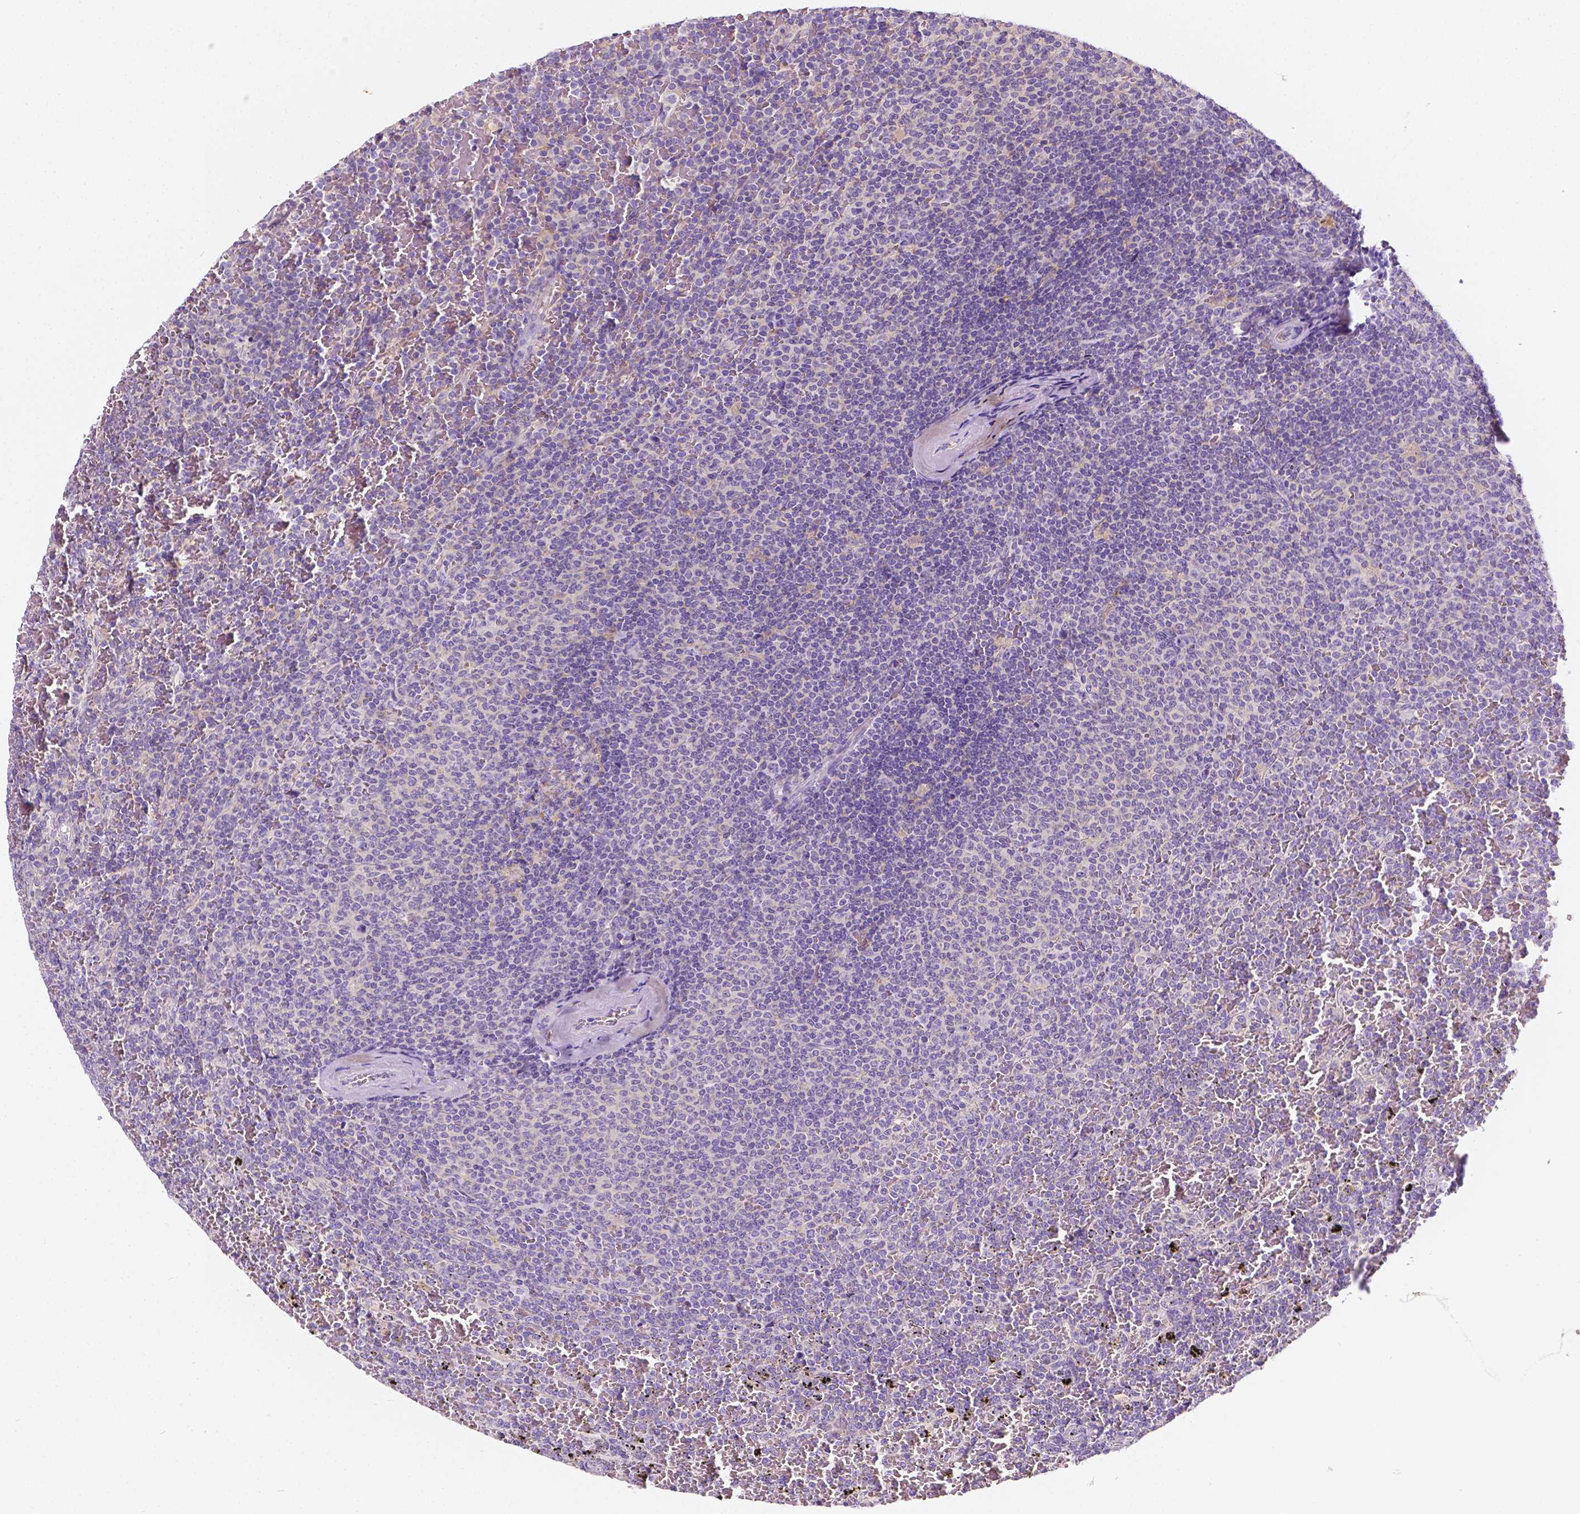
{"staining": {"intensity": "negative", "quantity": "none", "location": "none"}, "tissue": "lymphoma", "cell_type": "Tumor cells", "image_type": "cancer", "snomed": [{"axis": "morphology", "description": "Malignant lymphoma, non-Hodgkin's type, Low grade"}, {"axis": "topography", "description": "Spleen"}], "caption": "Photomicrograph shows no significant protein positivity in tumor cells of lymphoma.", "gene": "SIRT2", "patient": {"sex": "female", "age": 77}}